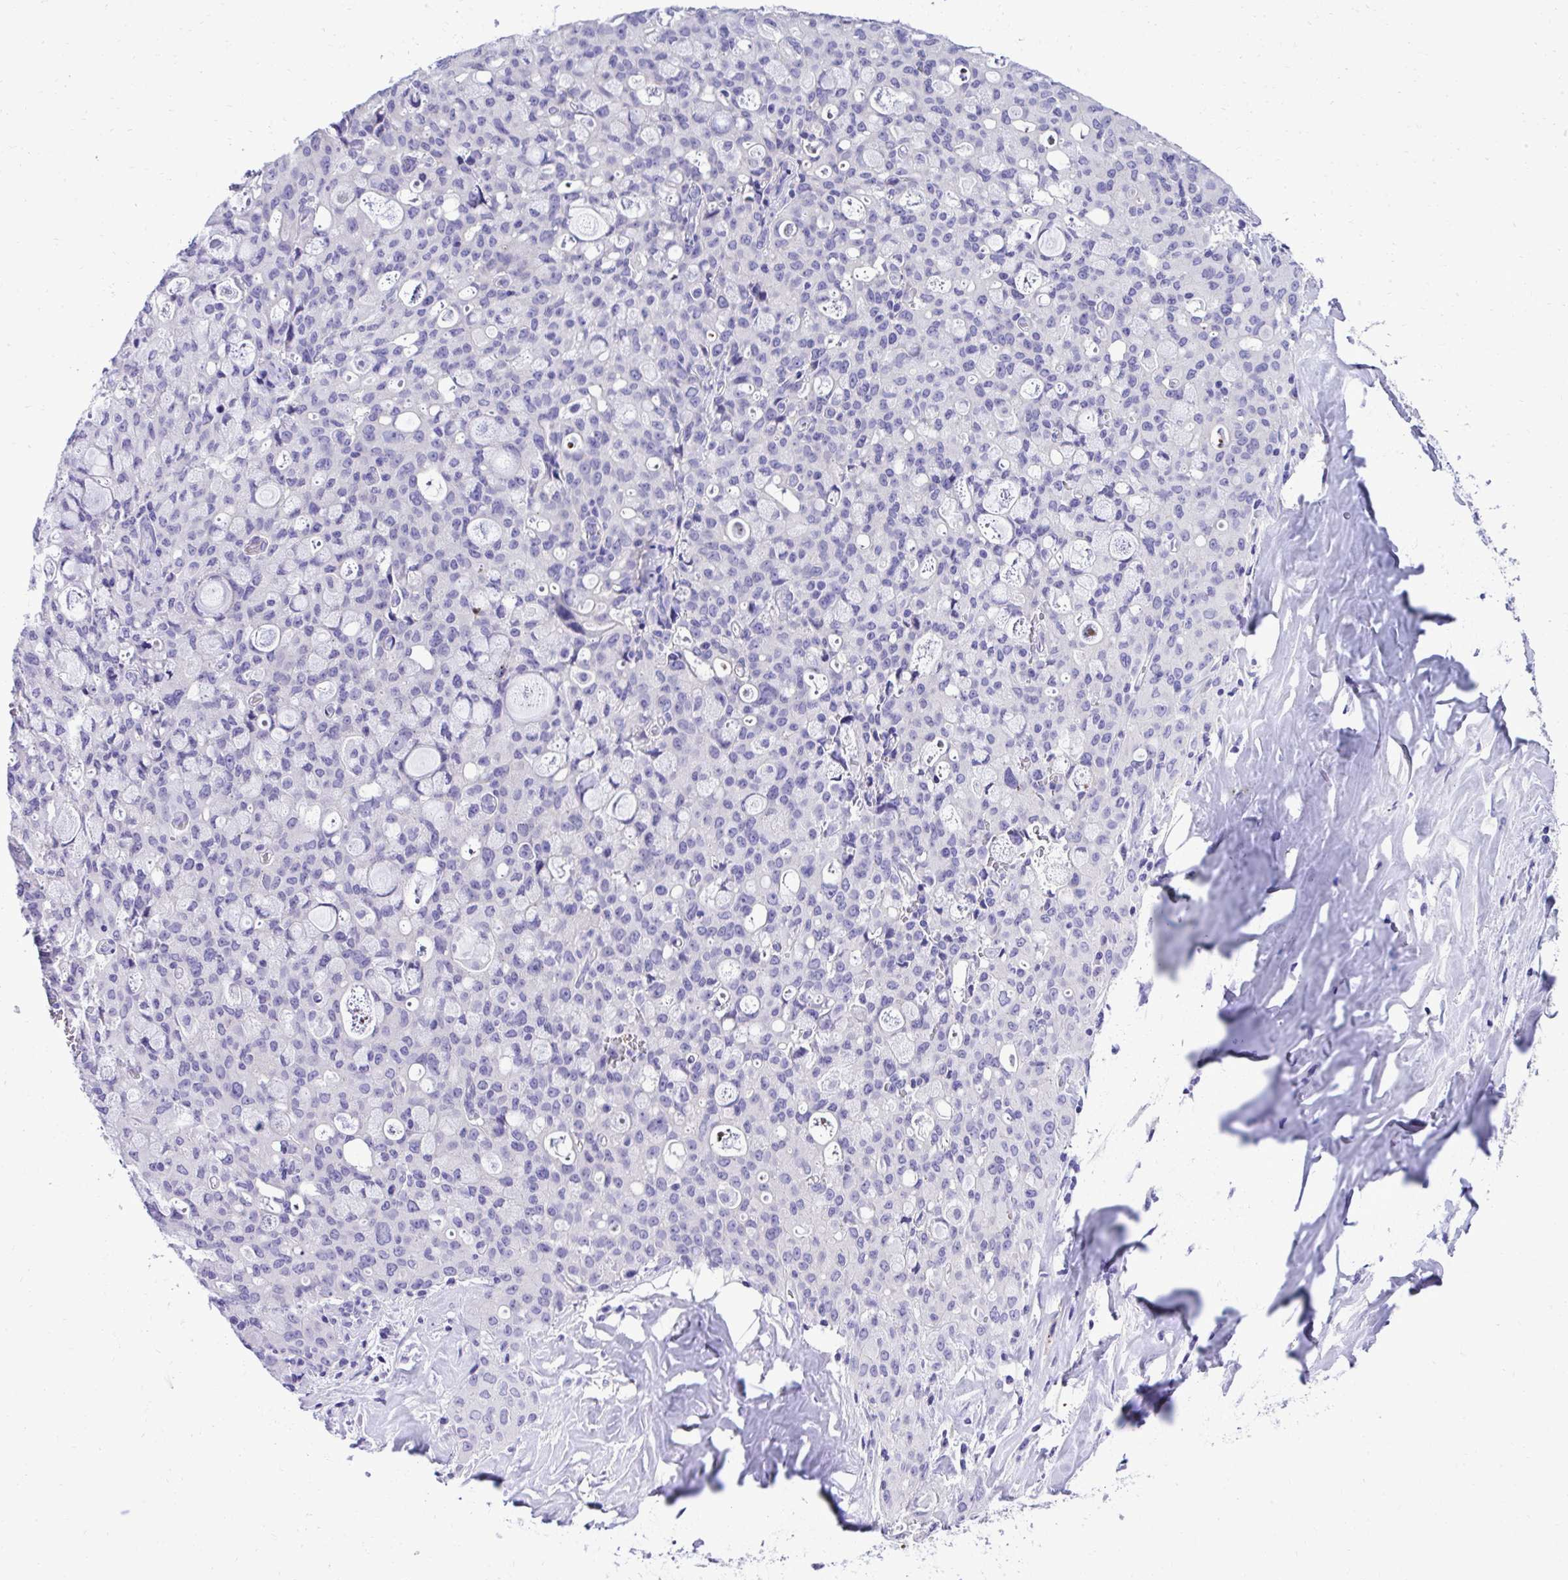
{"staining": {"intensity": "negative", "quantity": "none", "location": "none"}, "tissue": "lung cancer", "cell_type": "Tumor cells", "image_type": "cancer", "snomed": [{"axis": "morphology", "description": "Adenocarcinoma, NOS"}, {"axis": "topography", "description": "Lung"}], "caption": "There is no significant expression in tumor cells of adenocarcinoma (lung).", "gene": "ST6GALNAC3", "patient": {"sex": "female", "age": 44}}